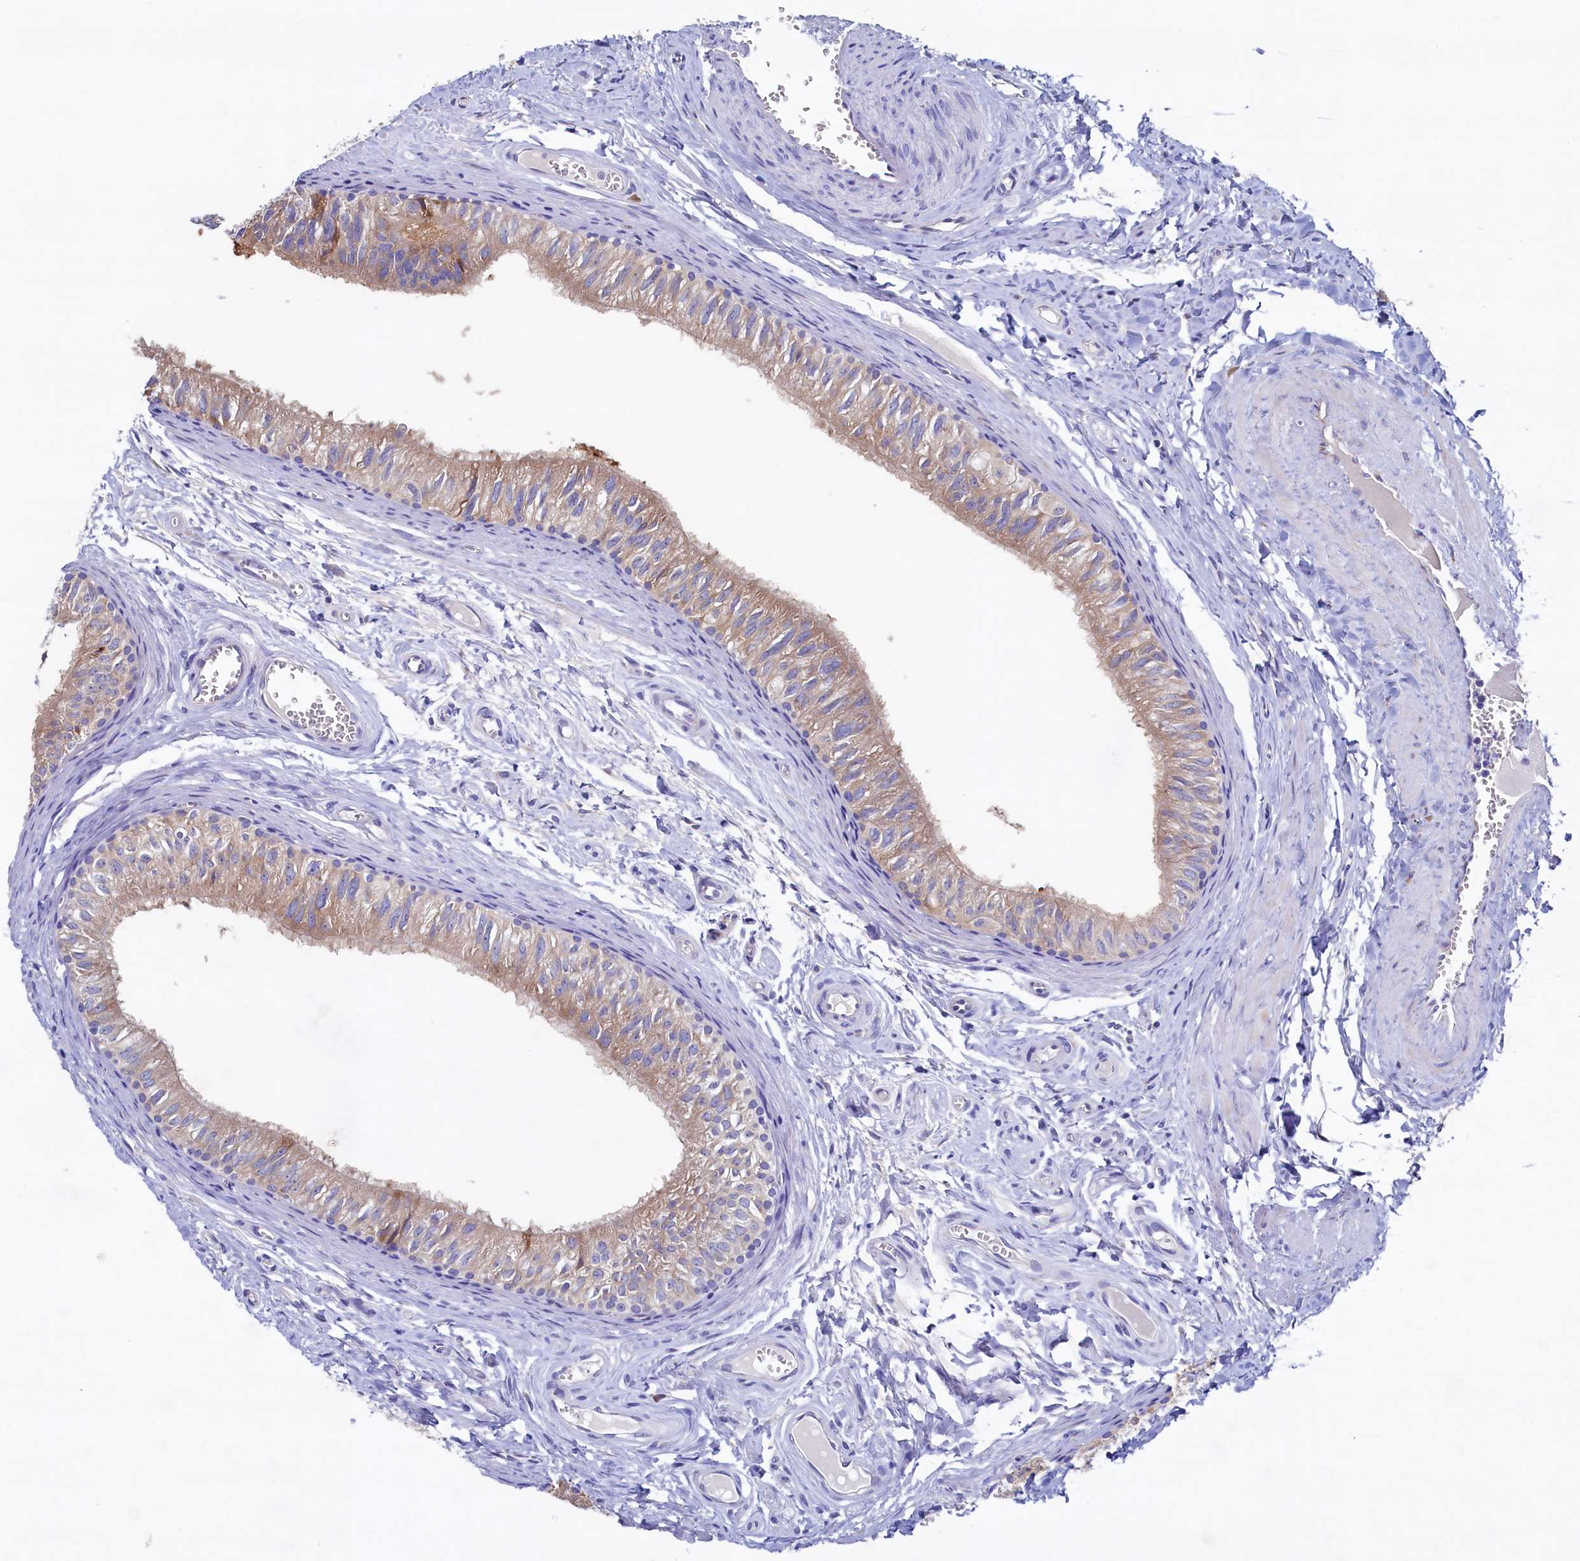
{"staining": {"intensity": "moderate", "quantity": ">75%", "location": "cytoplasmic/membranous"}, "tissue": "epididymis", "cell_type": "Glandular cells", "image_type": "normal", "snomed": [{"axis": "morphology", "description": "Normal tissue, NOS"}, {"axis": "topography", "description": "Epididymis"}], "caption": "Protein expression analysis of benign human epididymis reveals moderate cytoplasmic/membranous expression in about >75% of glandular cells. The protein of interest is stained brown, and the nuclei are stained in blue (DAB IHC with brightfield microscopy, high magnification).", "gene": "CBLIF", "patient": {"sex": "male", "age": 42}}